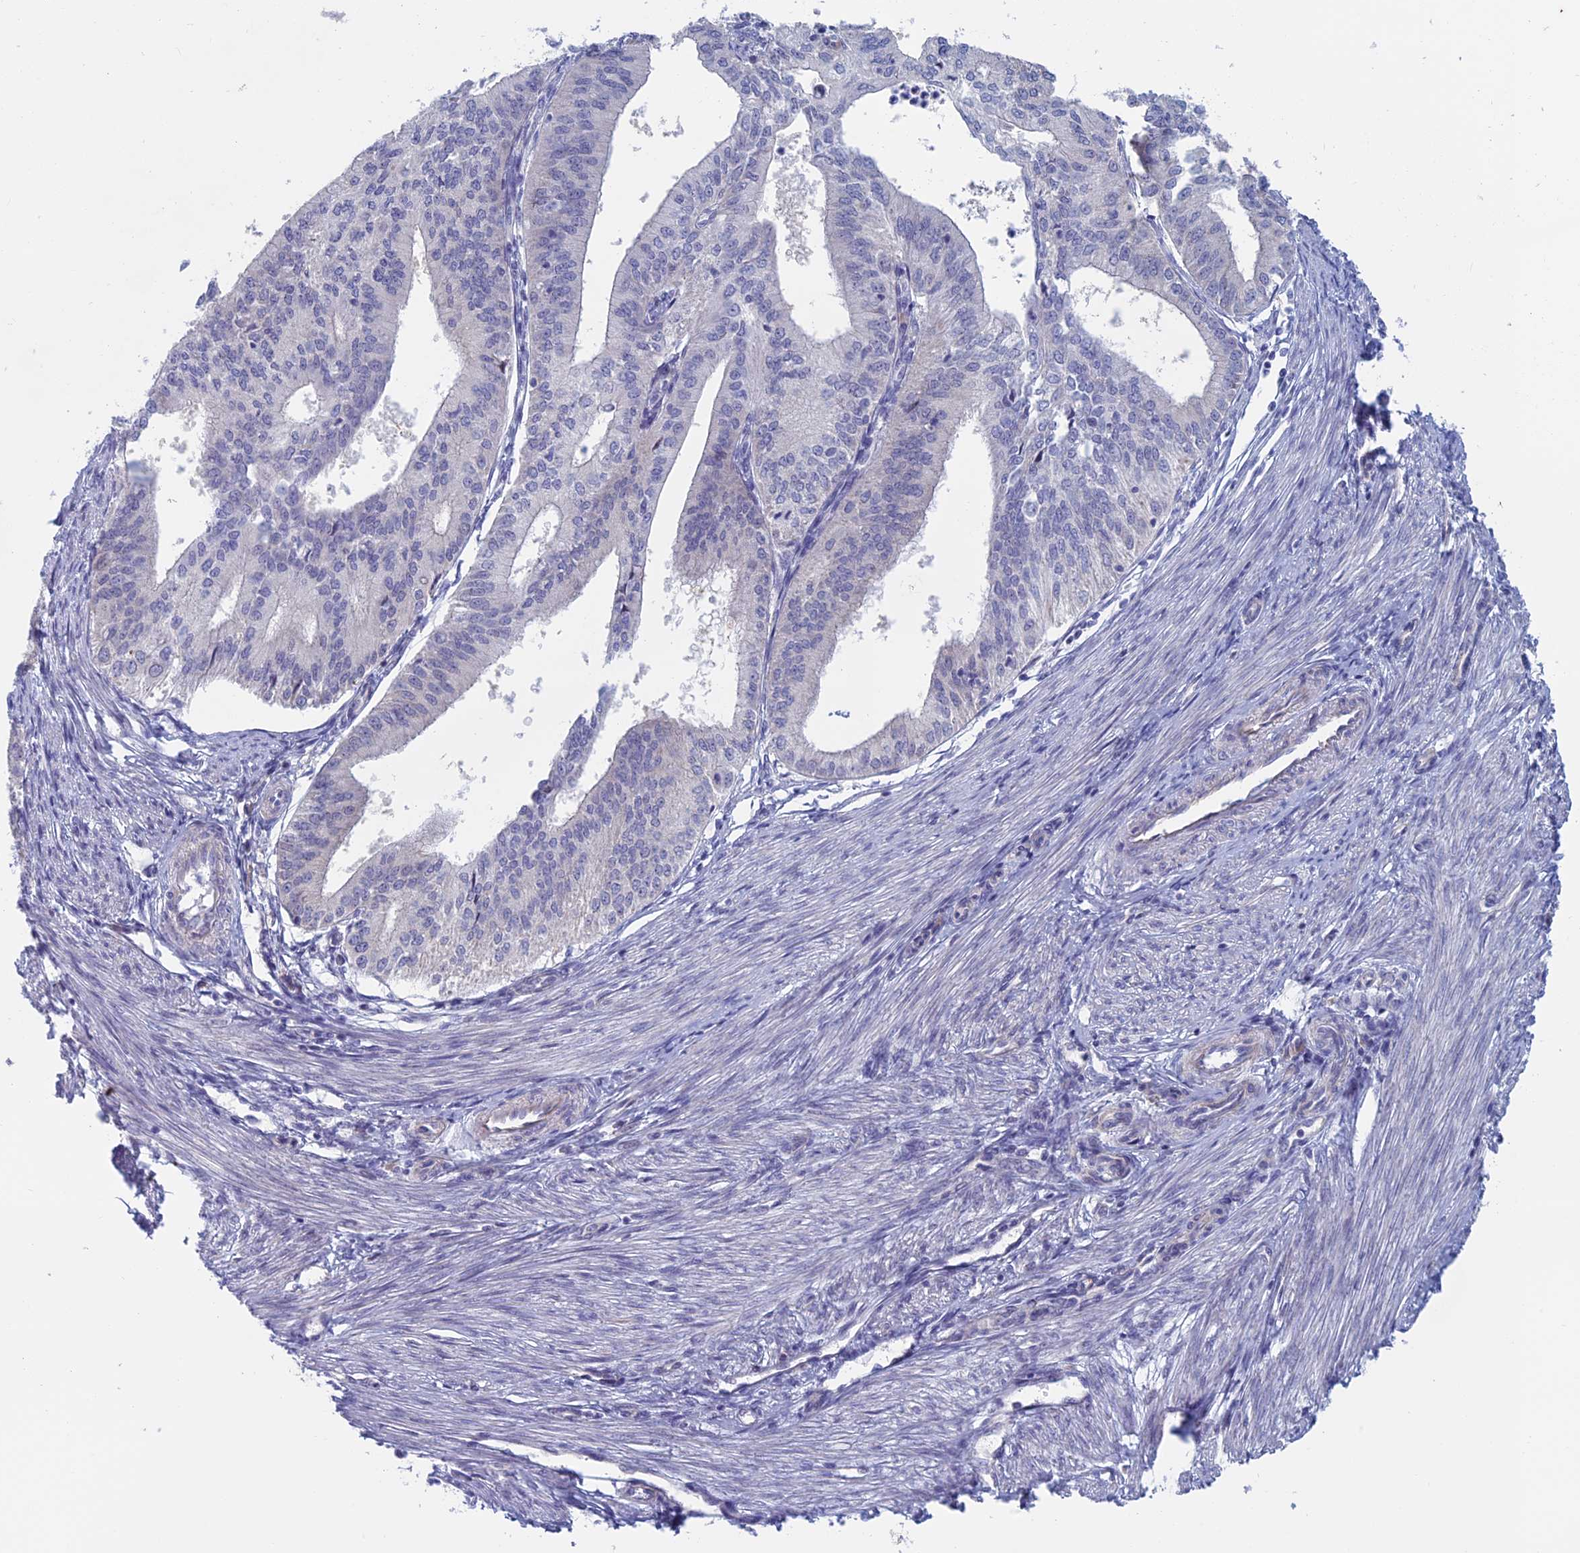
{"staining": {"intensity": "negative", "quantity": "none", "location": "none"}, "tissue": "endometrial cancer", "cell_type": "Tumor cells", "image_type": "cancer", "snomed": [{"axis": "morphology", "description": "Adenocarcinoma, NOS"}, {"axis": "topography", "description": "Endometrium"}], "caption": "IHC of adenocarcinoma (endometrial) shows no positivity in tumor cells.", "gene": "BCL2L10", "patient": {"sex": "female", "age": 50}}